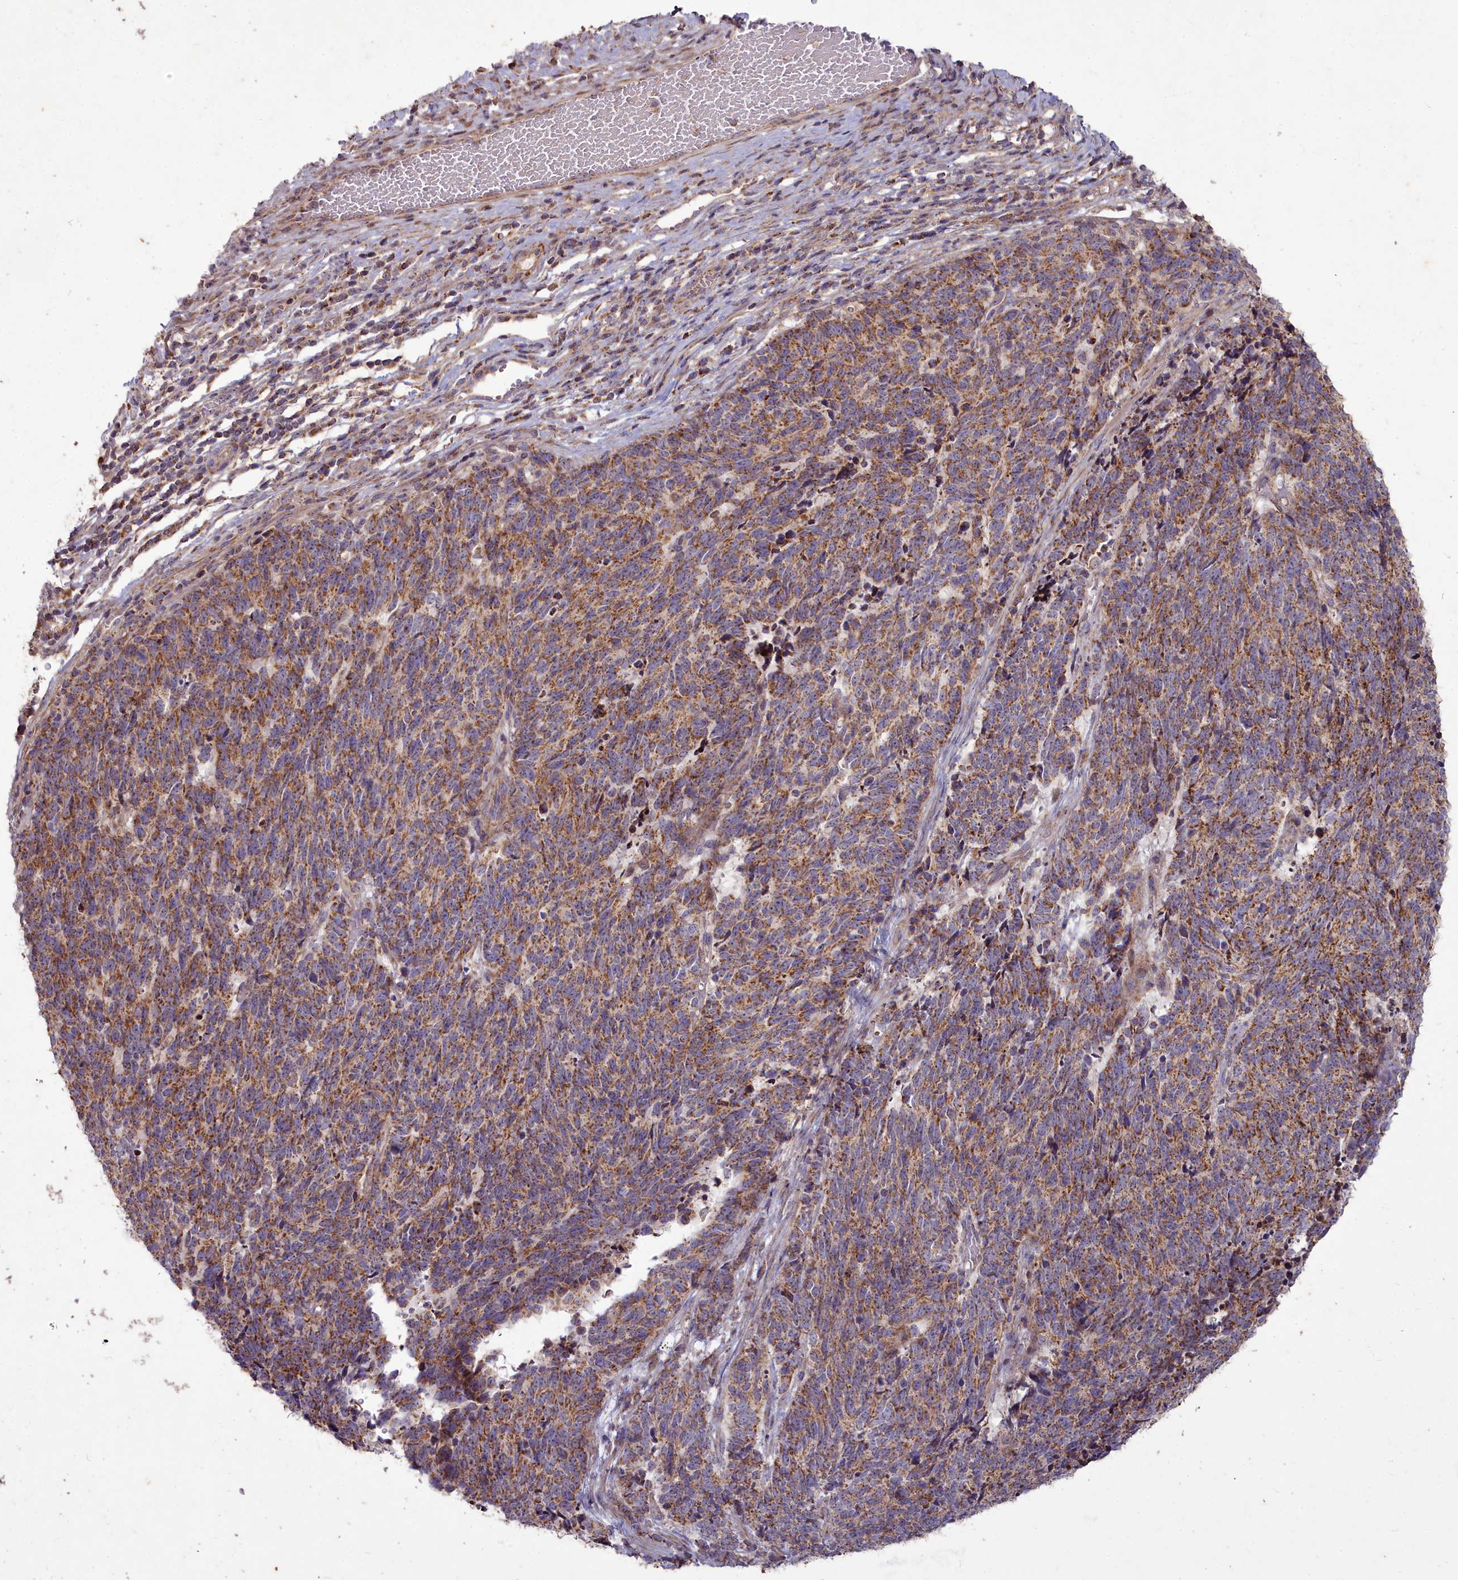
{"staining": {"intensity": "moderate", "quantity": ">75%", "location": "cytoplasmic/membranous"}, "tissue": "cervical cancer", "cell_type": "Tumor cells", "image_type": "cancer", "snomed": [{"axis": "morphology", "description": "Squamous cell carcinoma, NOS"}, {"axis": "topography", "description": "Cervix"}], "caption": "A histopathology image of human cervical cancer (squamous cell carcinoma) stained for a protein demonstrates moderate cytoplasmic/membranous brown staining in tumor cells.", "gene": "COX11", "patient": {"sex": "female", "age": 29}}